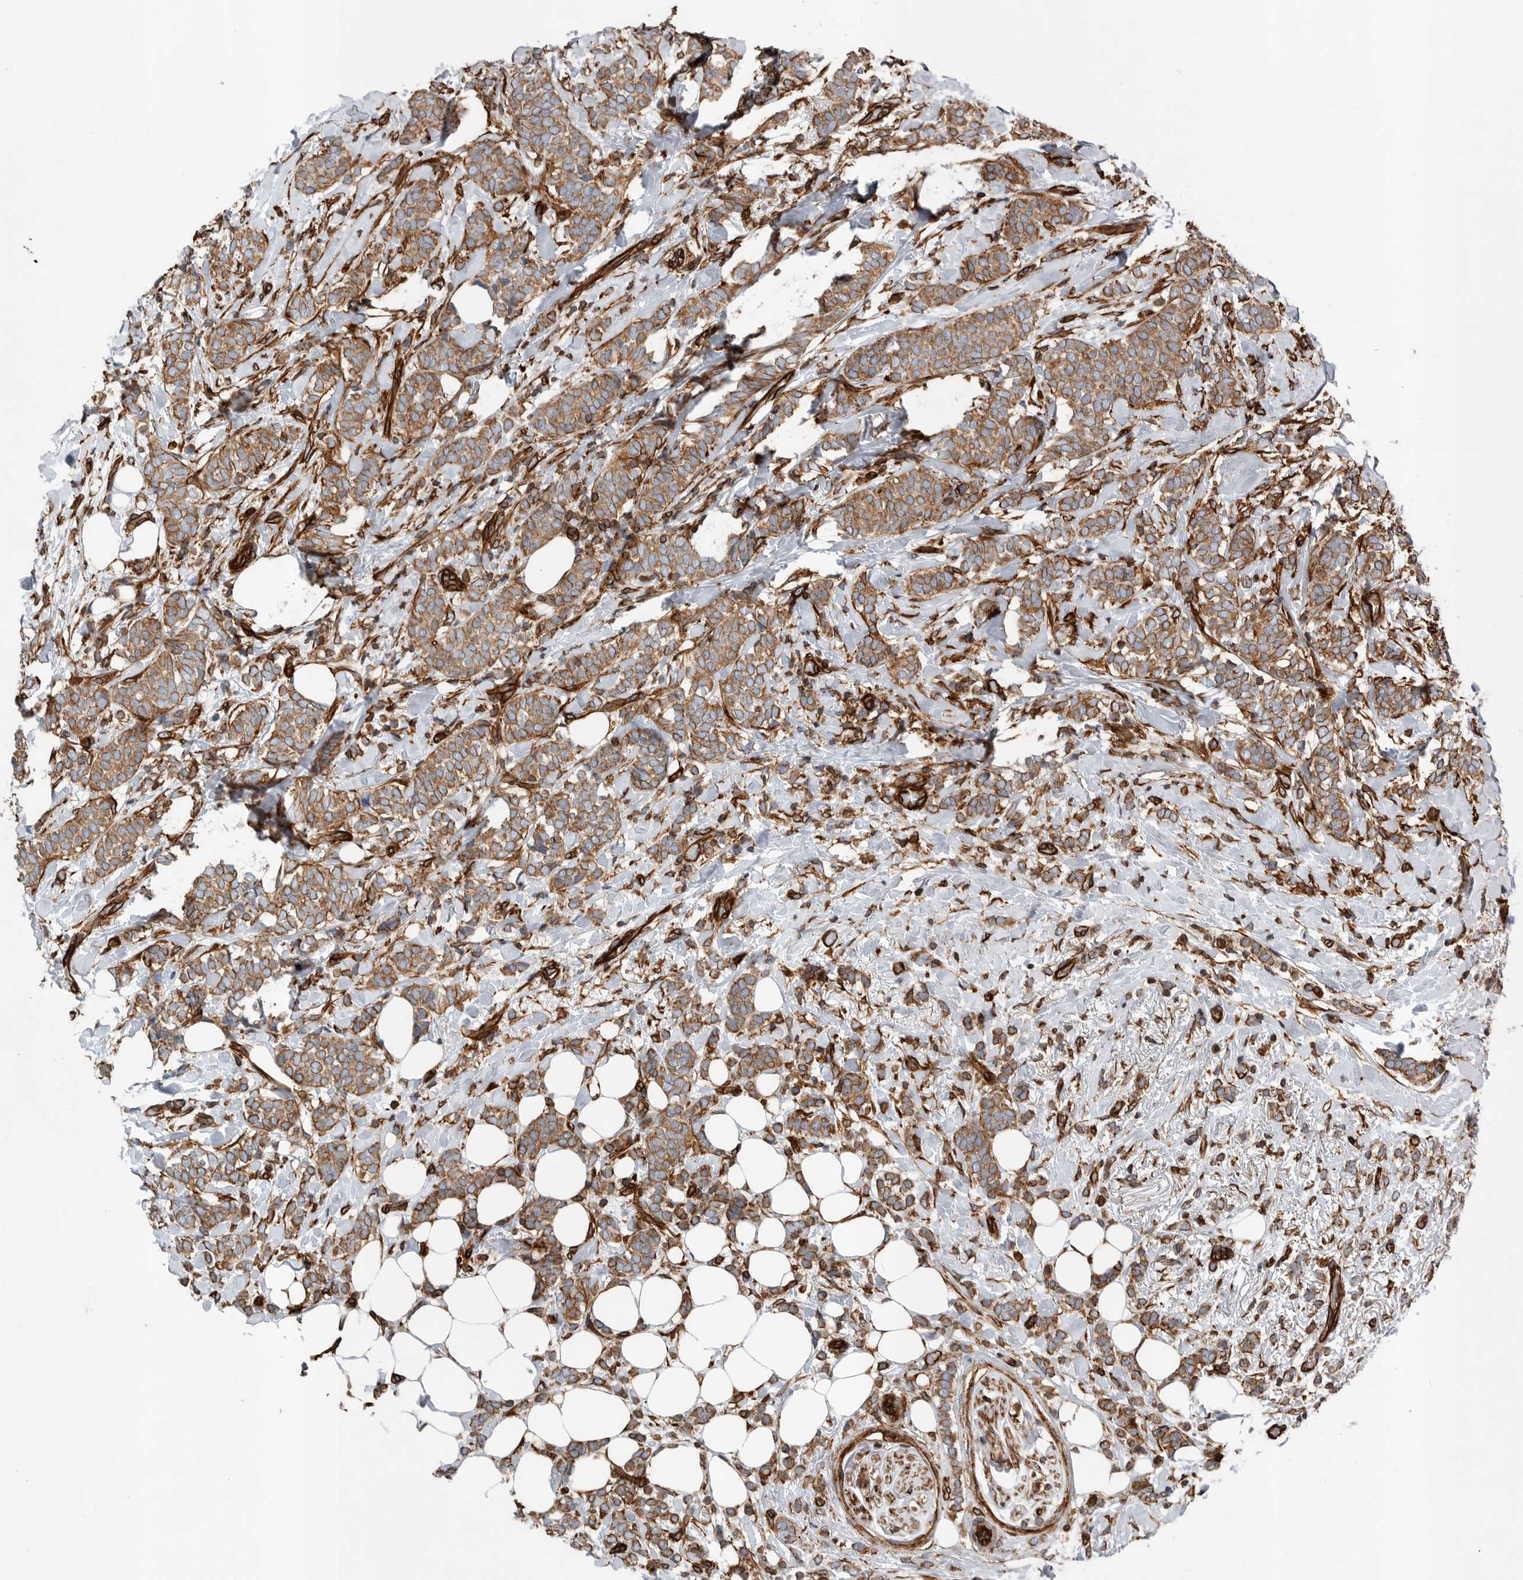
{"staining": {"intensity": "moderate", "quantity": ">75%", "location": "cytoplasmic/membranous"}, "tissue": "breast cancer", "cell_type": "Tumor cells", "image_type": "cancer", "snomed": [{"axis": "morphology", "description": "Lobular carcinoma"}, {"axis": "topography", "description": "Breast"}], "caption": "Moderate cytoplasmic/membranous protein positivity is appreciated in about >75% of tumor cells in breast lobular carcinoma.", "gene": "PLEC", "patient": {"sex": "female", "age": 50}}